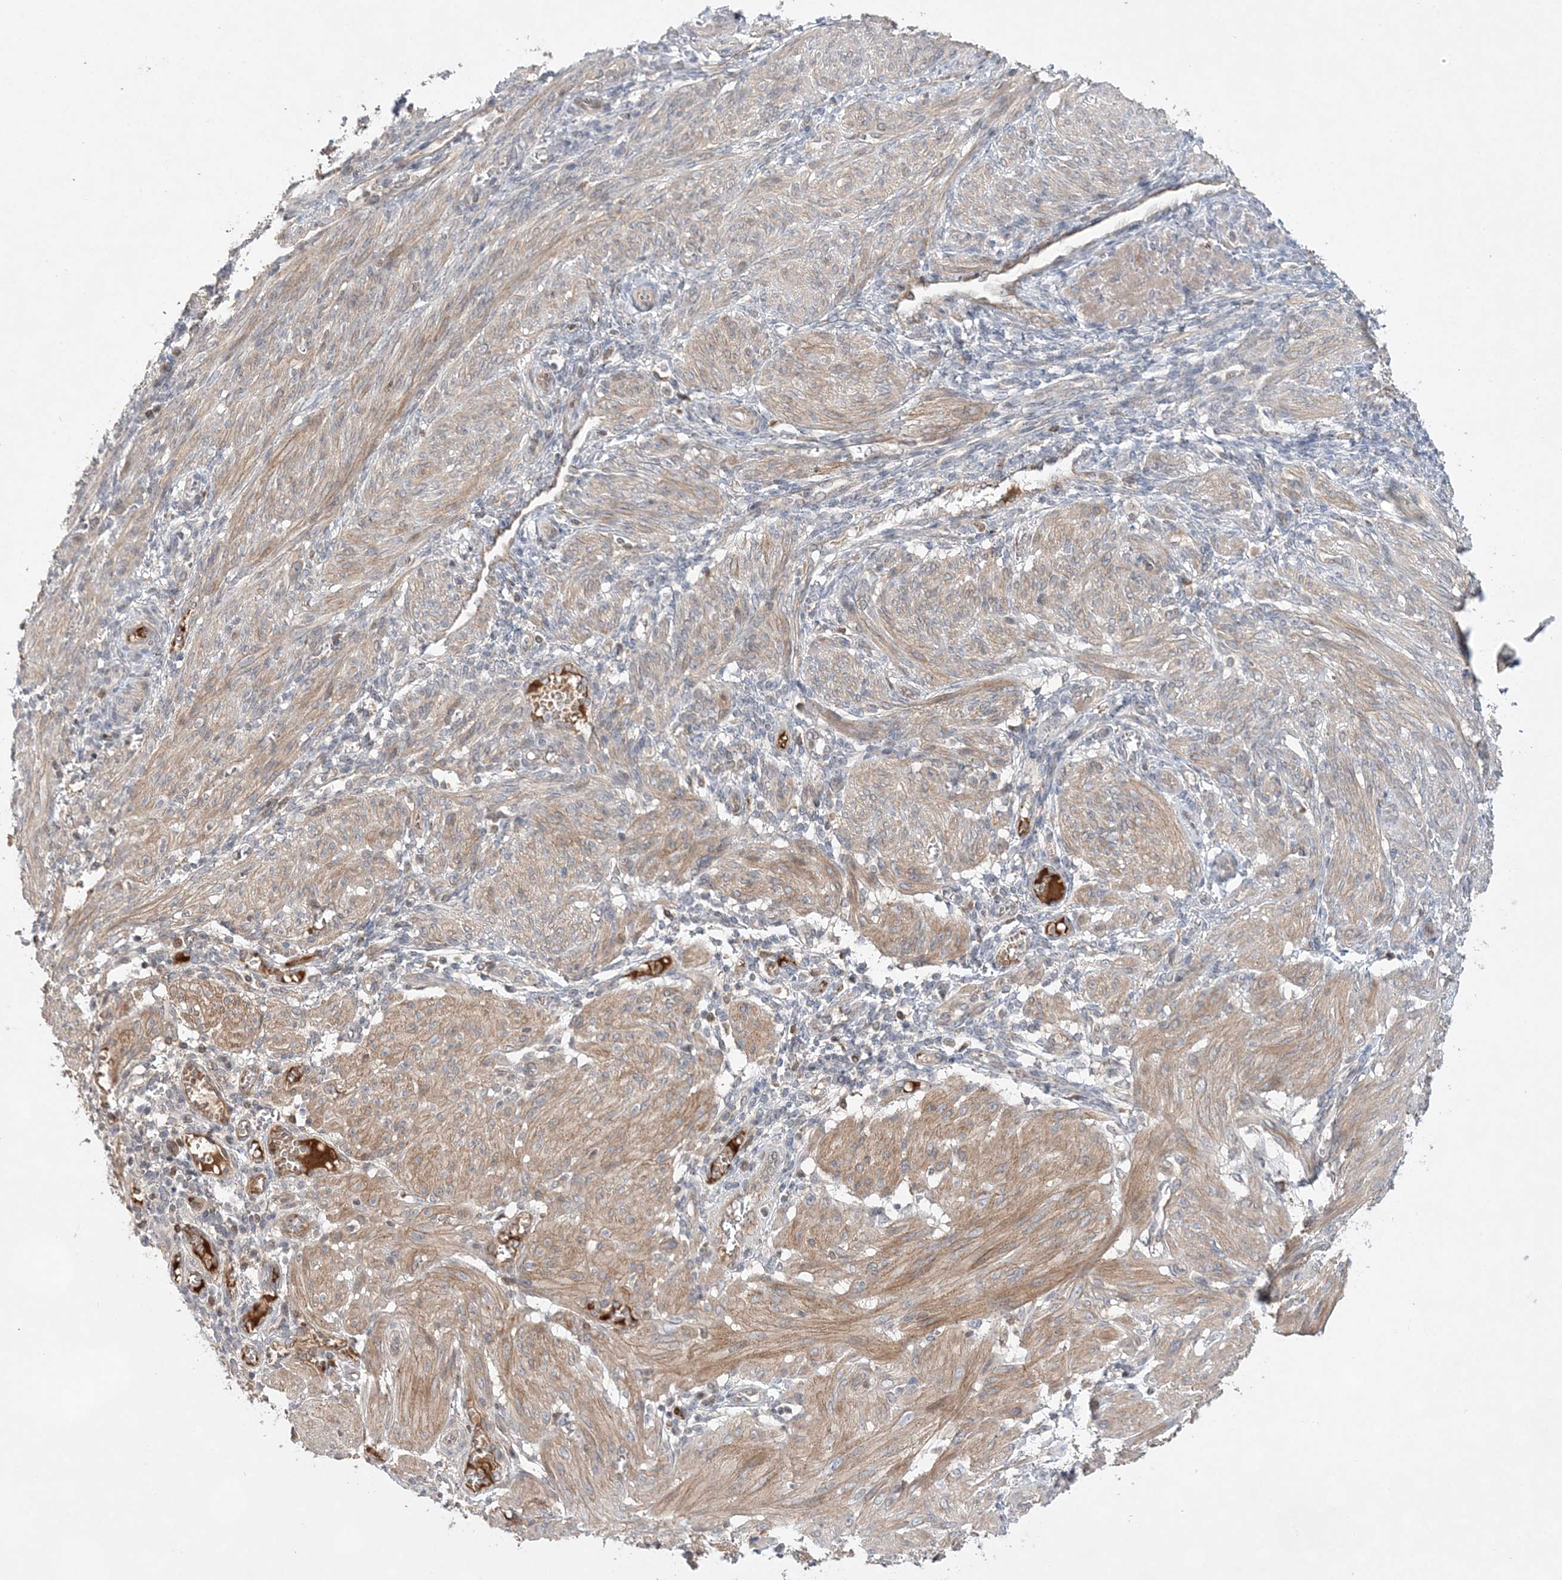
{"staining": {"intensity": "moderate", "quantity": ">75%", "location": "cytoplasmic/membranous"}, "tissue": "smooth muscle", "cell_type": "Smooth muscle cells", "image_type": "normal", "snomed": [{"axis": "morphology", "description": "Normal tissue, NOS"}, {"axis": "topography", "description": "Smooth muscle"}], "caption": "The histopathology image reveals a brown stain indicating the presence of a protein in the cytoplasmic/membranous of smooth muscle cells in smooth muscle. (DAB (3,3'-diaminobenzidine) IHC with brightfield microscopy, high magnification).", "gene": "TMEM132B", "patient": {"sex": "female", "age": 39}}